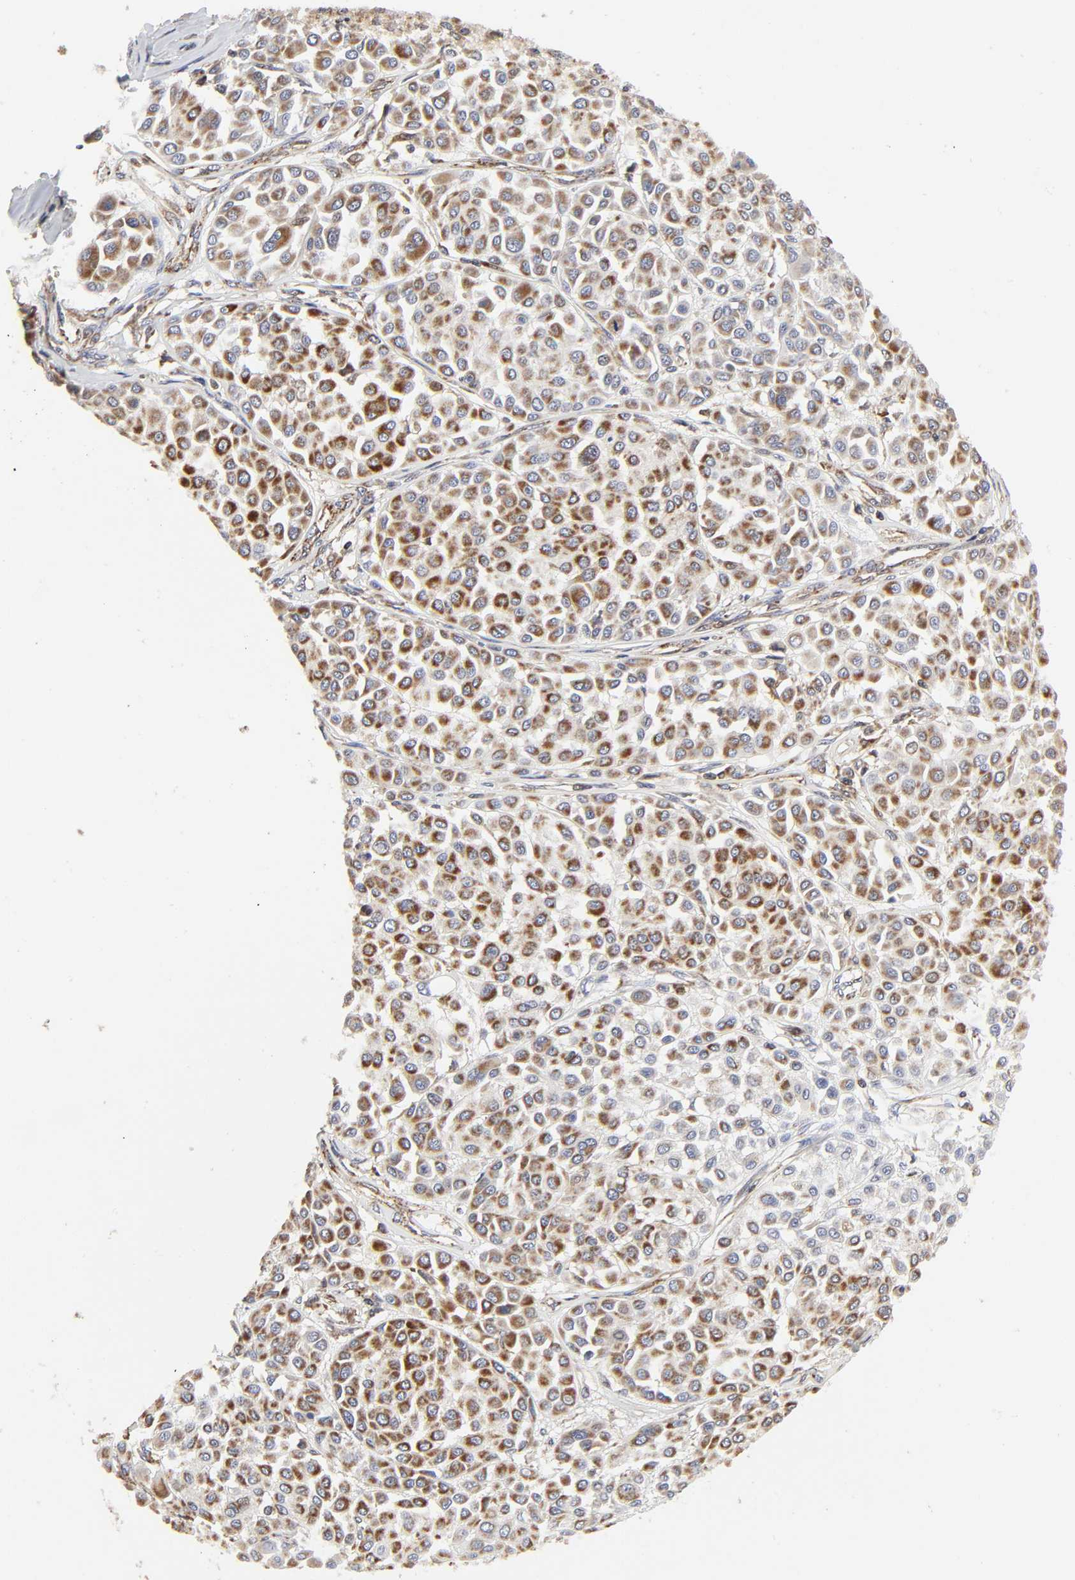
{"staining": {"intensity": "moderate", "quantity": ">75%", "location": "cytoplasmic/membranous"}, "tissue": "melanoma", "cell_type": "Tumor cells", "image_type": "cancer", "snomed": [{"axis": "morphology", "description": "Malignant melanoma, Metastatic site"}, {"axis": "topography", "description": "Soft tissue"}], "caption": "This is a micrograph of immunohistochemistry staining of melanoma, which shows moderate positivity in the cytoplasmic/membranous of tumor cells.", "gene": "COX6B1", "patient": {"sex": "male", "age": 41}}